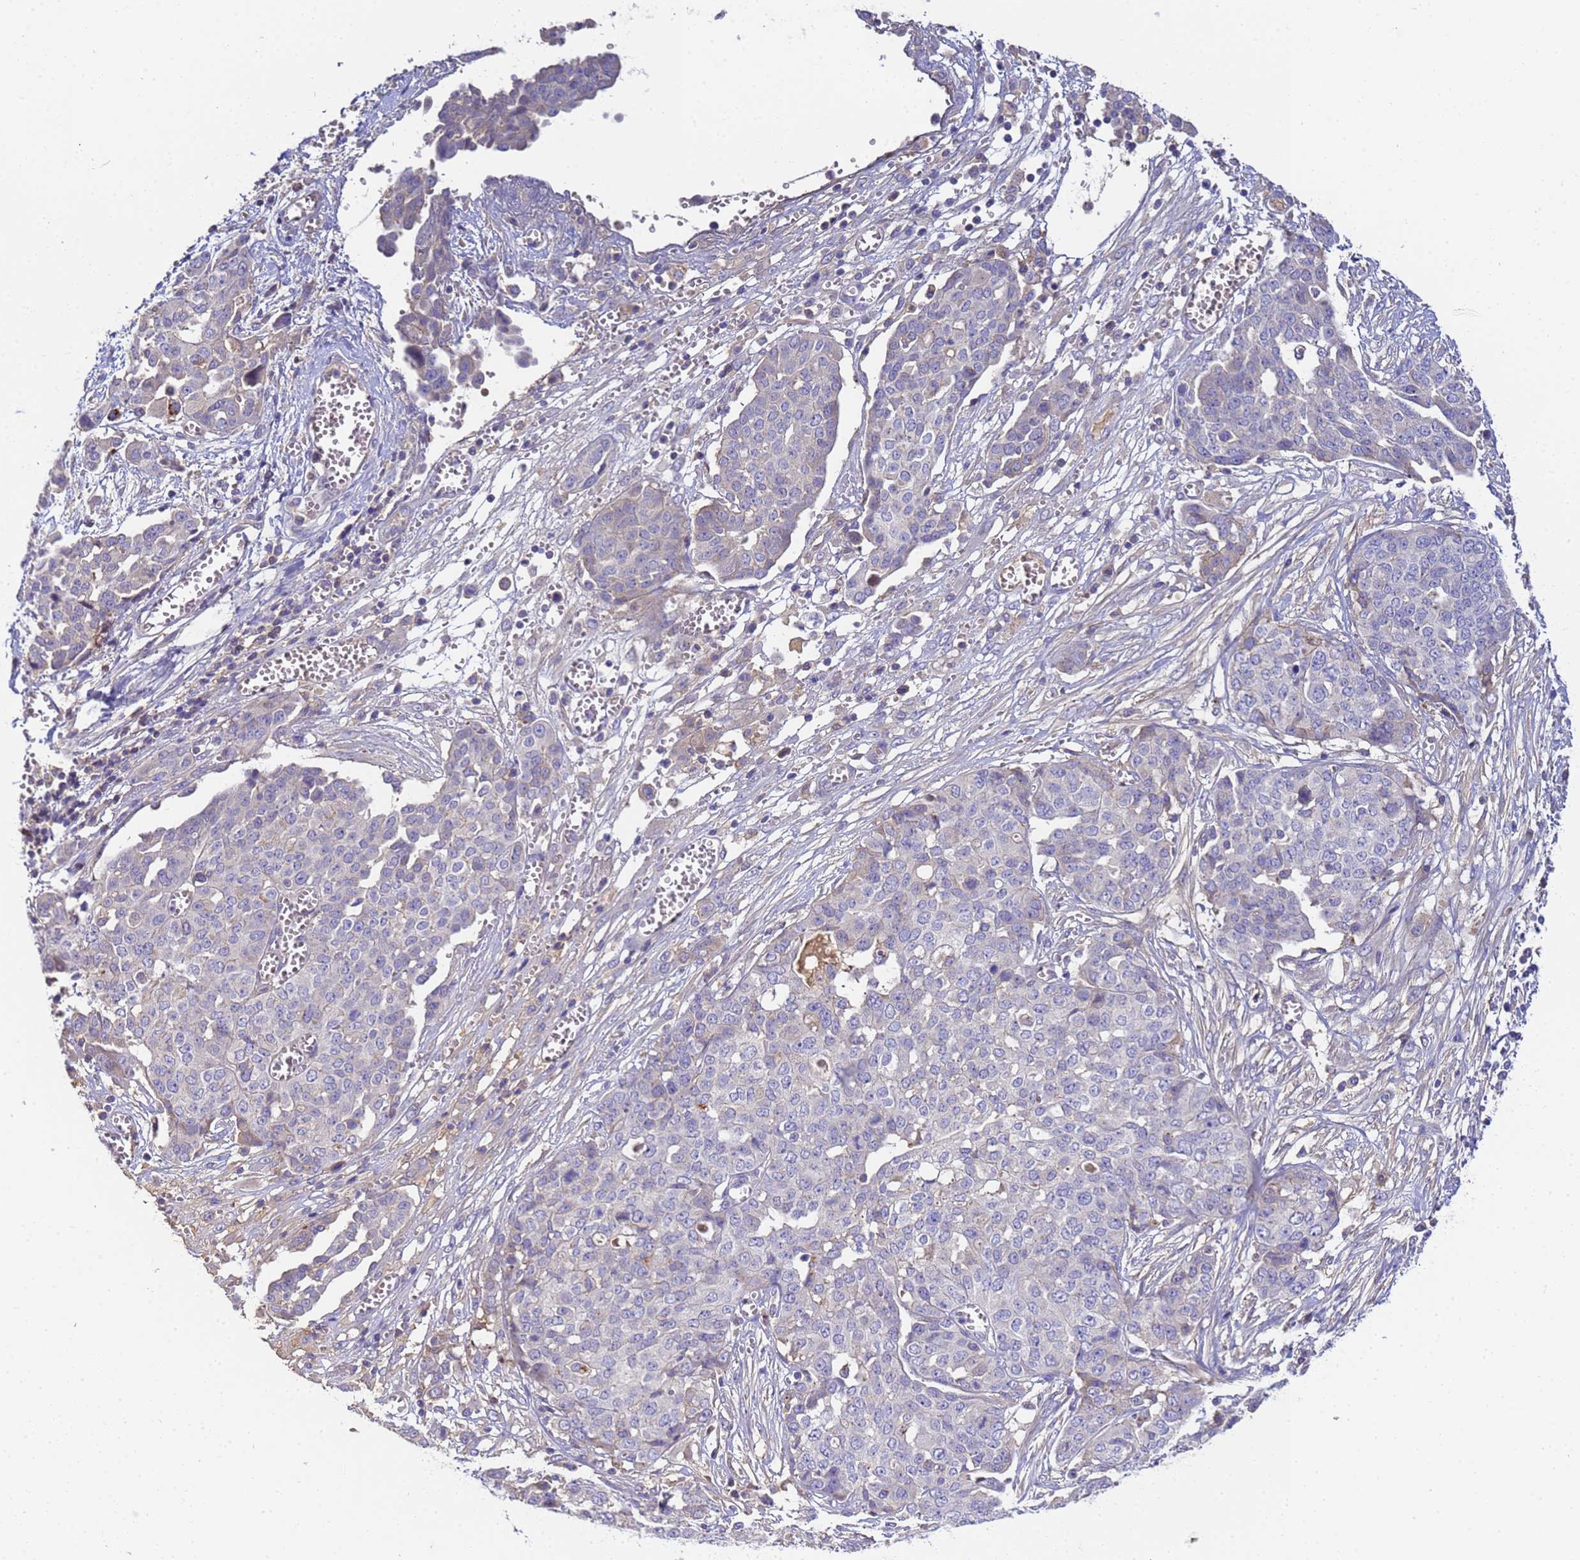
{"staining": {"intensity": "negative", "quantity": "none", "location": "none"}, "tissue": "ovarian cancer", "cell_type": "Tumor cells", "image_type": "cancer", "snomed": [{"axis": "morphology", "description": "Cystadenocarcinoma, serous, NOS"}, {"axis": "topography", "description": "Soft tissue"}, {"axis": "topography", "description": "Ovary"}], "caption": "The histopathology image demonstrates no staining of tumor cells in ovarian cancer.", "gene": "TBCD", "patient": {"sex": "female", "age": 57}}